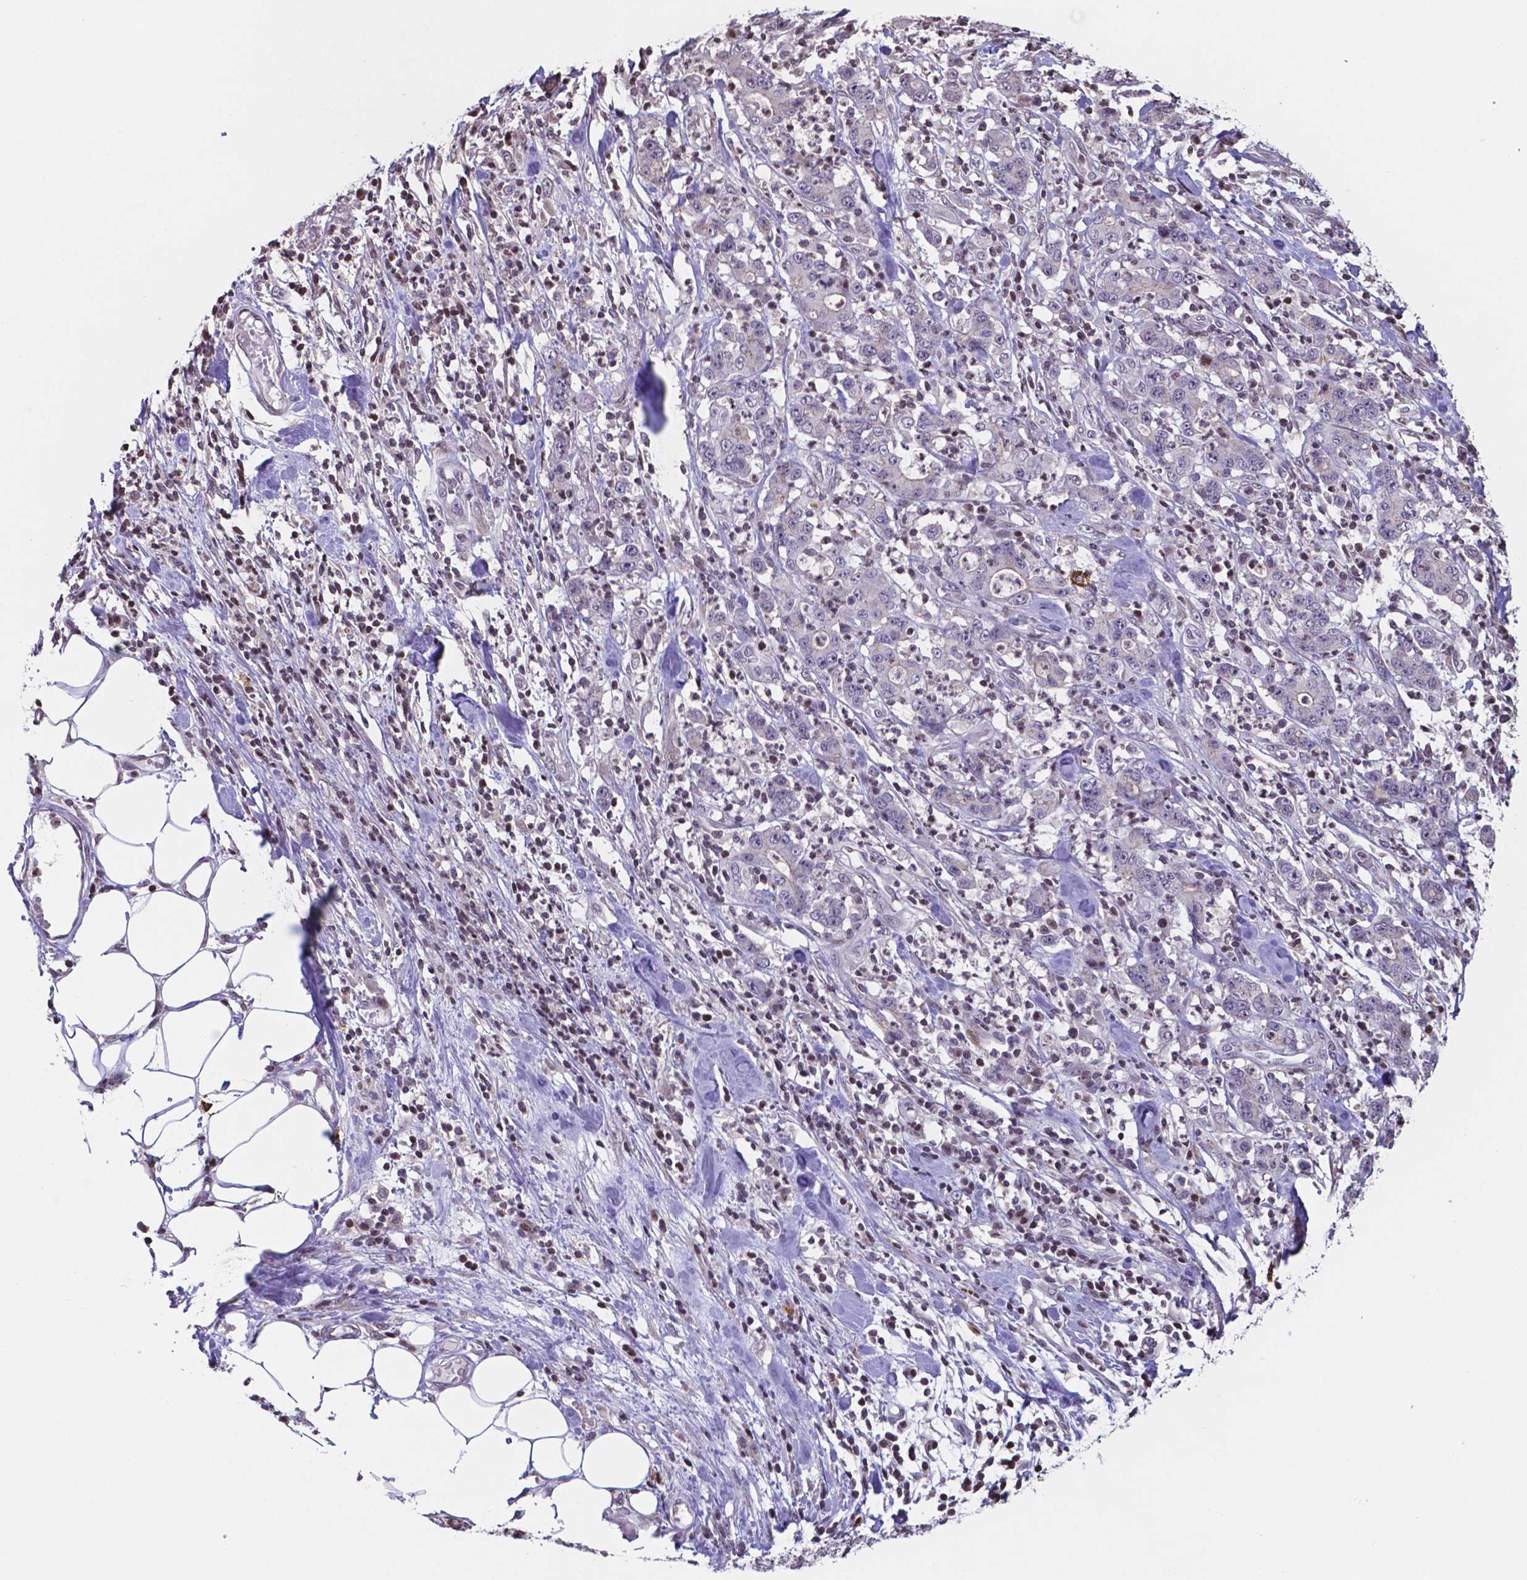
{"staining": {"intensity": "negative", "quantity": "none", "location": "none"}, "tissue": "stomach cancer", "cell_type": "Tumor cells", "image_type": "cancer", "snomed": [{"axis": "morphology", "description": "Adenocarcinoma, NOS"}, {"axis": "topography", "description": "Stomach, upper"}], "caption": "Immunohistochemistry photomicrograph of neoplastic tissue: human stomach cancer (adenocarcinoma) stained with DAB exhibits no significant protein positivity in tumor cells.", "gene": "MLC1", "patient": {"sex": "male", "age": 68}}